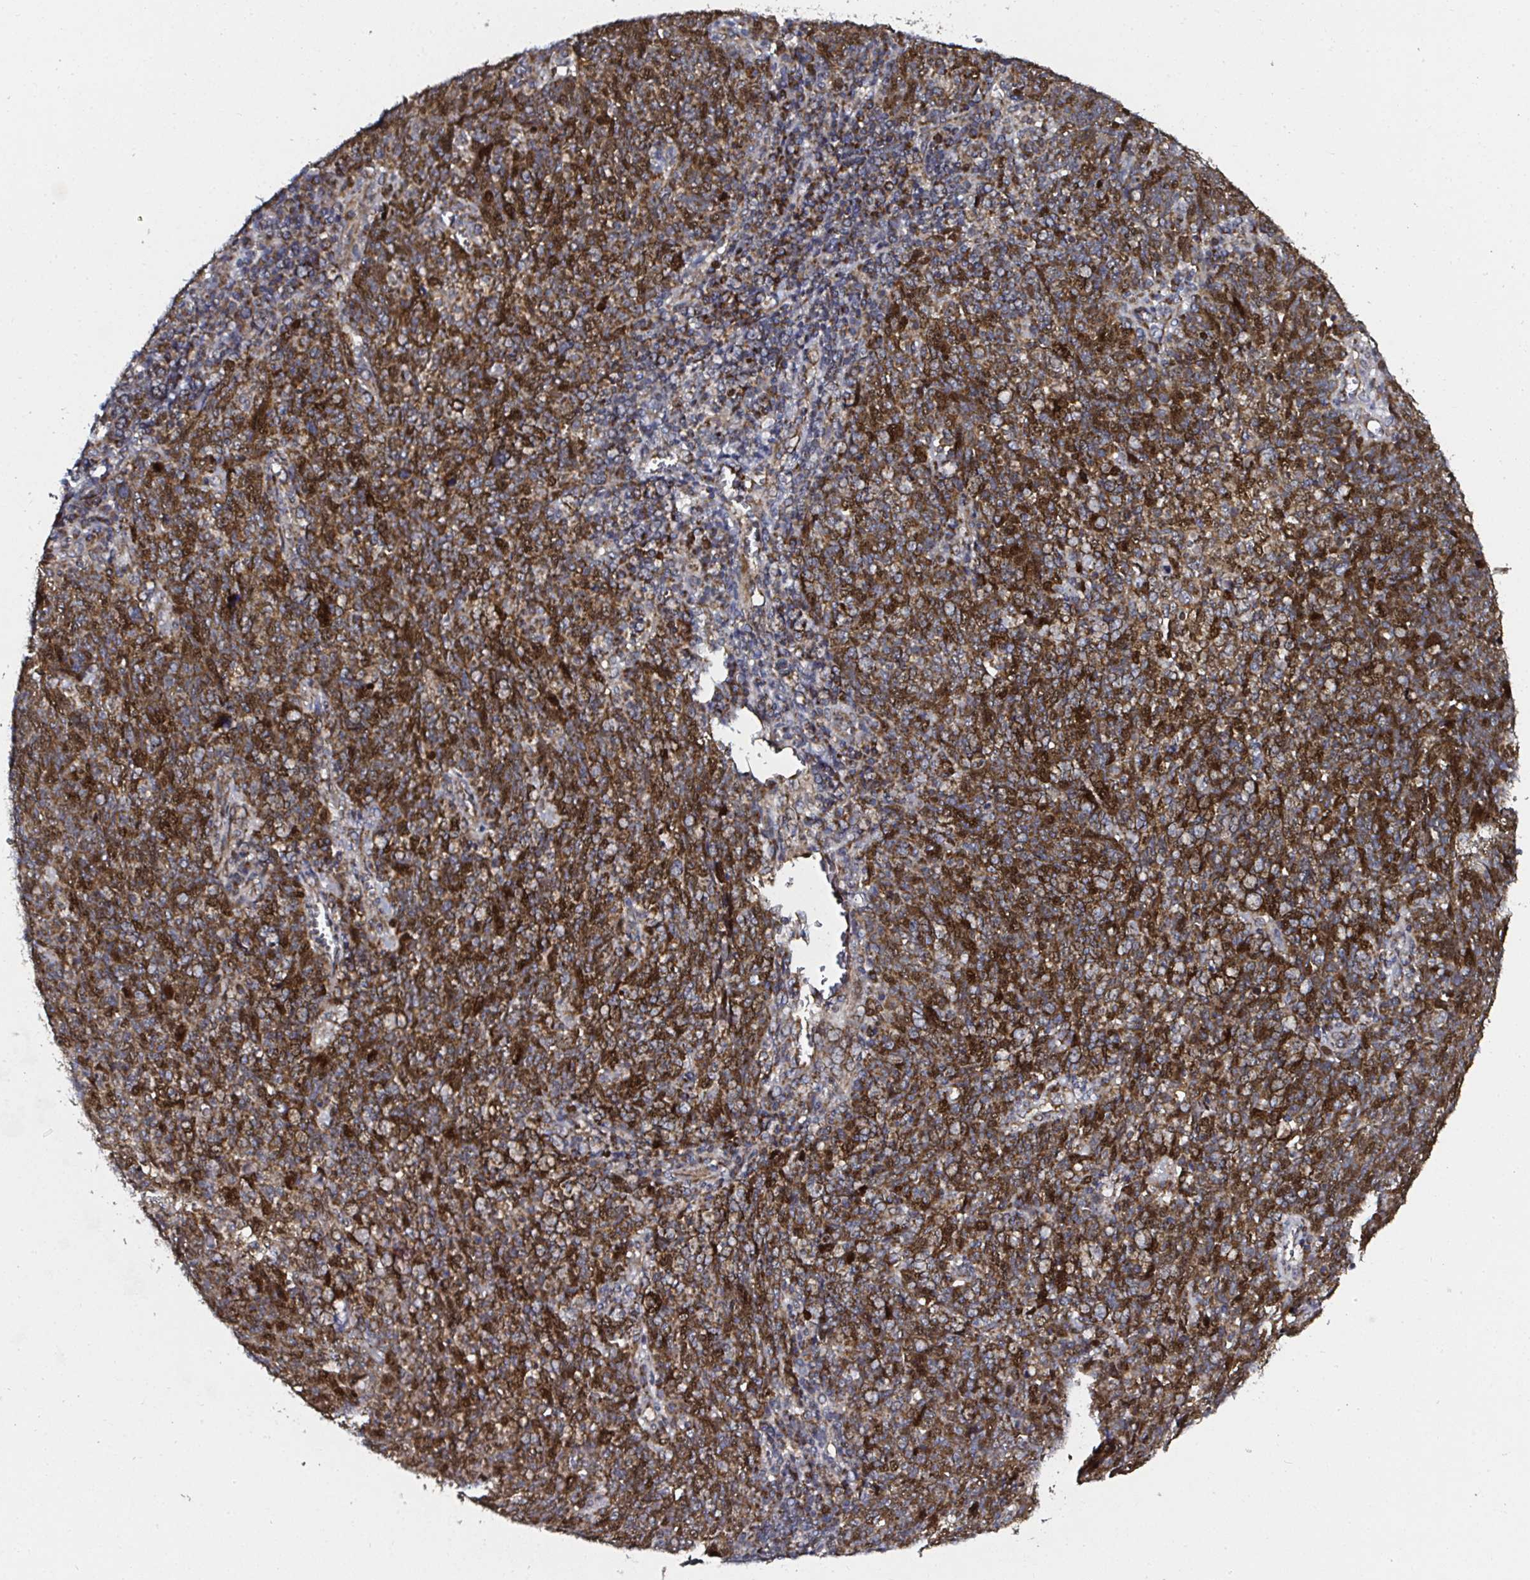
{"staining": {"intensity": "strong", "quantity": ">75%", "location": "cytoplasmic/membranous"}, "tissue": "lung cancer", "cell_type": "Tumor cells", "image_type": "cancer", "snomed": [{"axis": "morphology", "description": "Squamous cell carcinoma, NOS"}, {"axis": "topography", "description": "Lung"}], "caption": "Protein staining of squamous cell carcinoma (lung) tissue demonstrates strong cytoplasmic/membranous expression in approximately >75% of tumor cells.", "gene": "ATAD3B", "patient": {"sex": "female", "age": 72}}